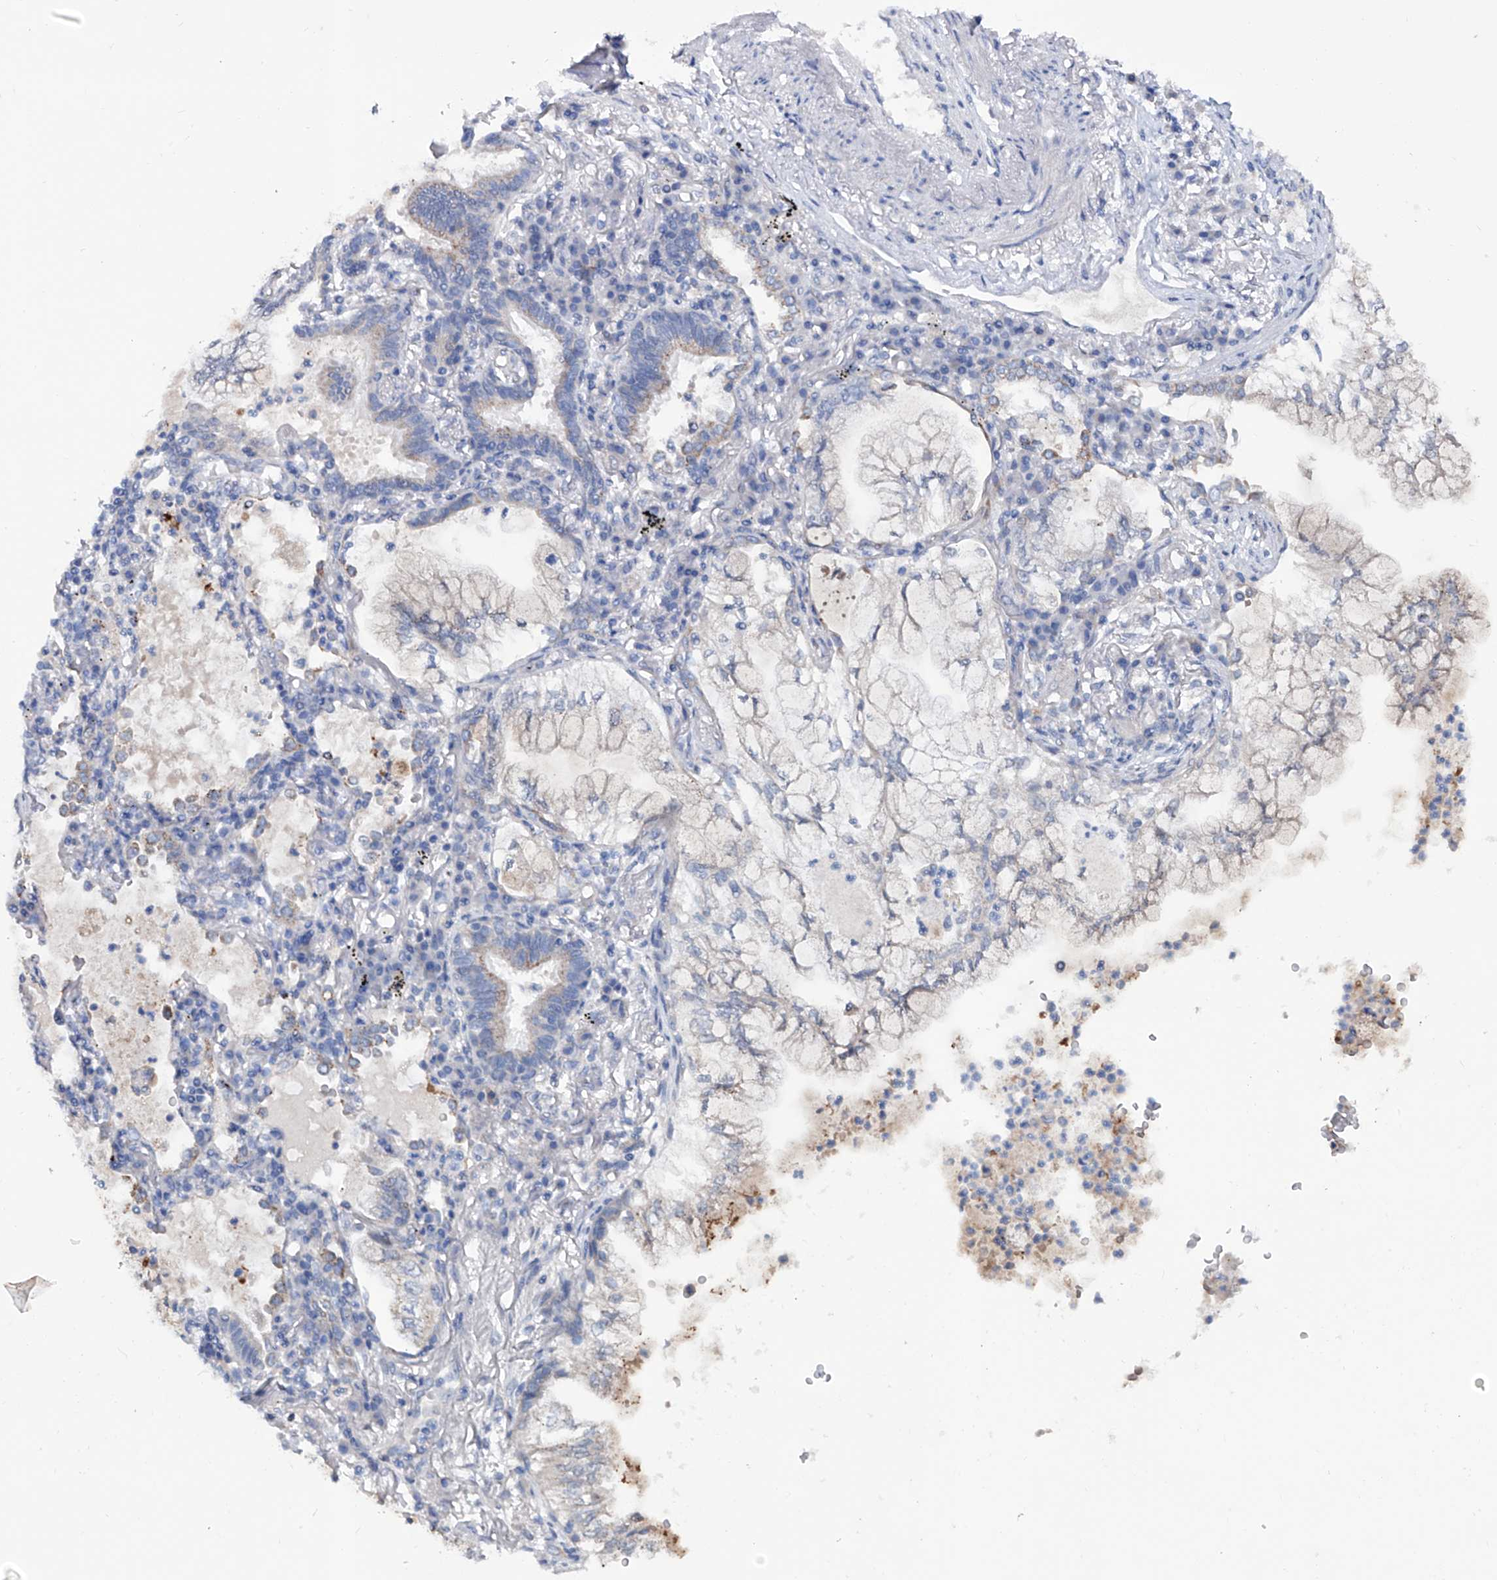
{"staining": {"intensity": "negative", "quantity": "none", "location": "none"}, "tissue": "lung cancer", "cell_type": "Tumor cells", "image_type": "cancer", "snomed": [{"axis": "morphology", "description": "Adenocarcinoma, NOS"}, {"axis": "topography", "description": "Lung"}], "caption": "This is an IHC histopathology image of lung adenocarcinoma. There is no staining in tumor cells.", "gene": "KLHL17", "patient": {"sex": "female", "age": 70}}